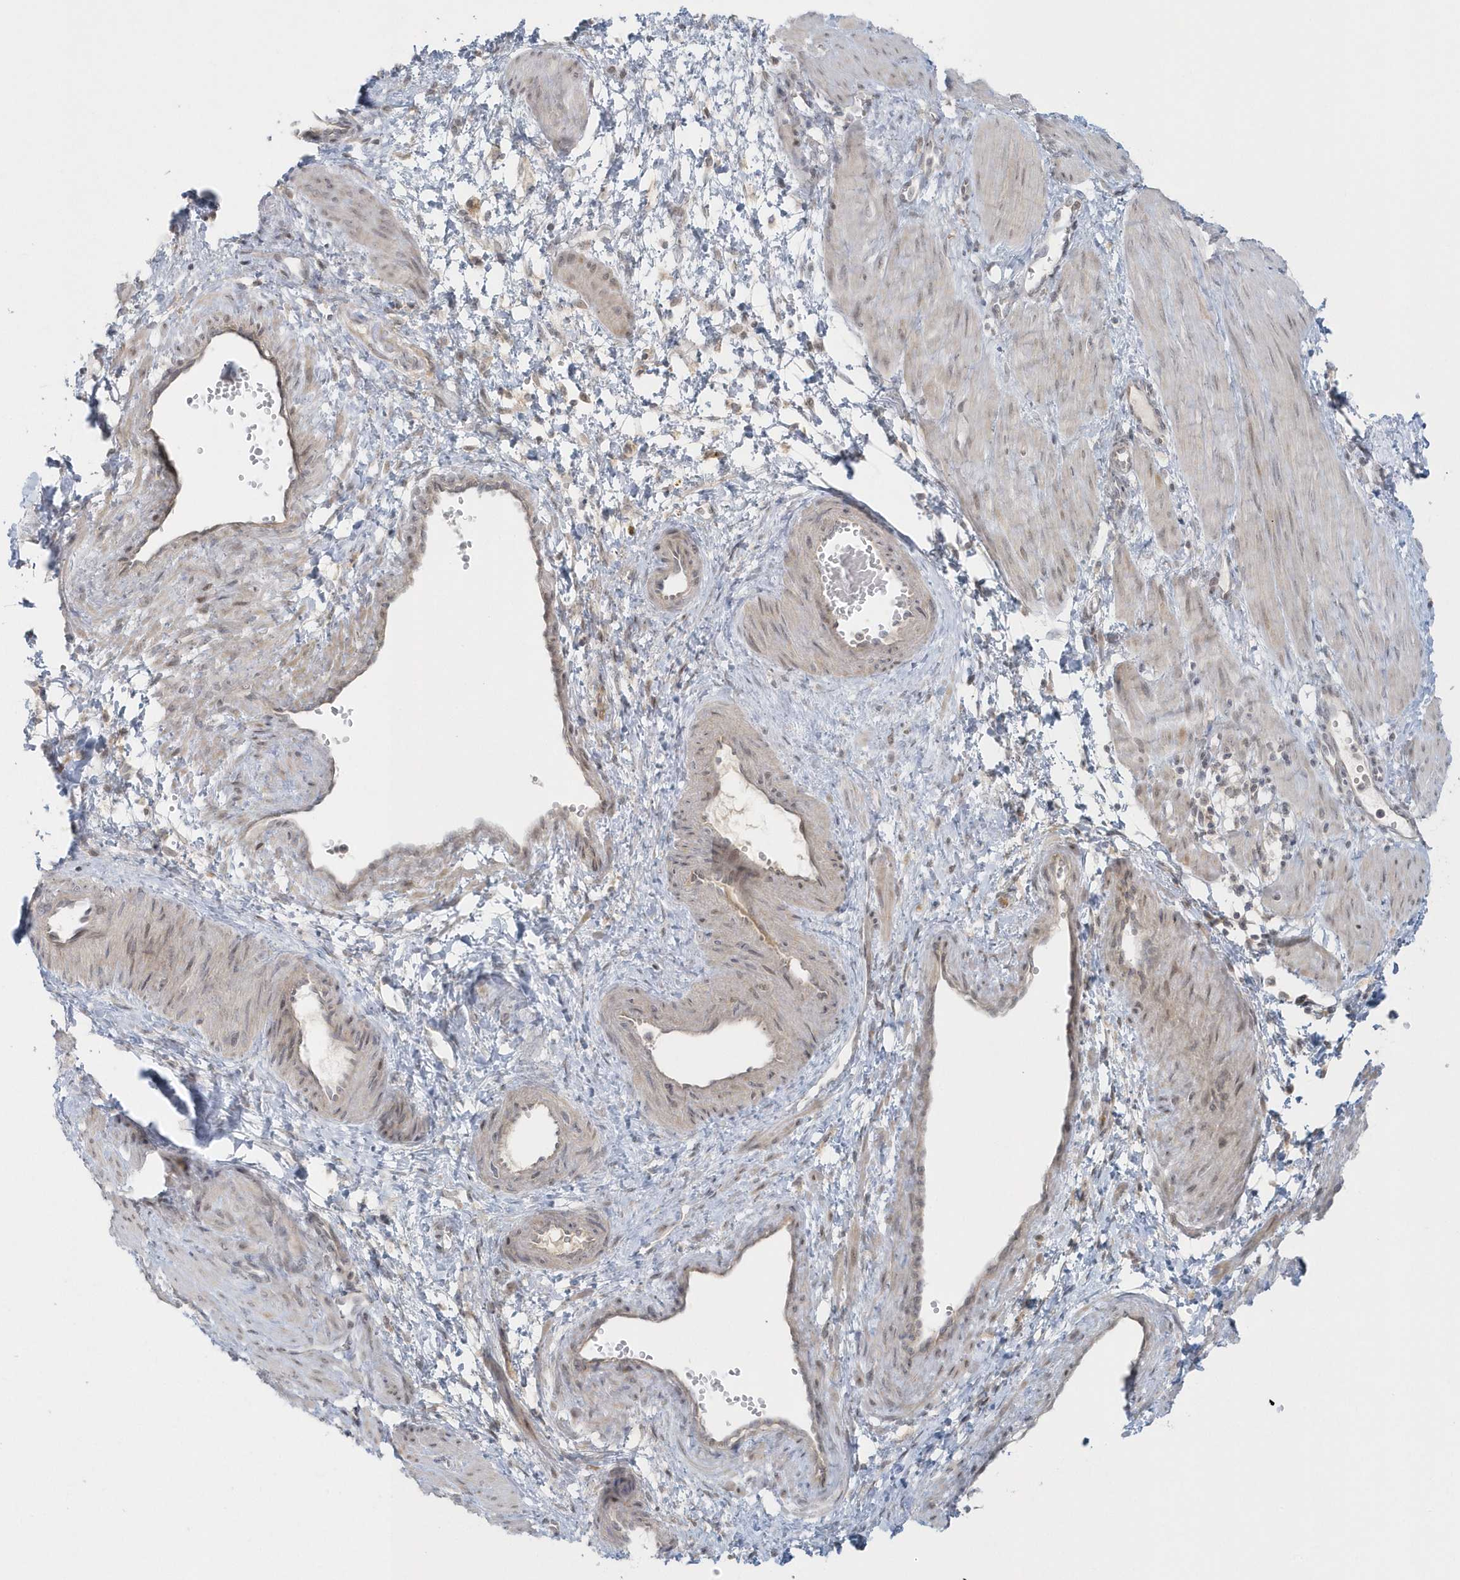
{"staining": {"intensity": "weak", "quantity": "25%-75%", "location": "cytoplasmic/membranous"}, "tissue": "smooth muscle", "cell_type": "Smooth muscle cells", "image_type": "normal", "snomed": [{"axis": "morphology", "description": "Normal tissue, NOS"}, {"axis": "topography", "description": "Endometrium"}], "caption": "The micrograph demonstrates a brown stain indicating the presence of a protein in the cytoplasmic/membranous of smooth muscle cells in smooth muscle. The protein is shown in brown color, while the nuclei are stained blue.", "gene": "BLTP3A", "patient": {"sex": "female", "age": 33}}